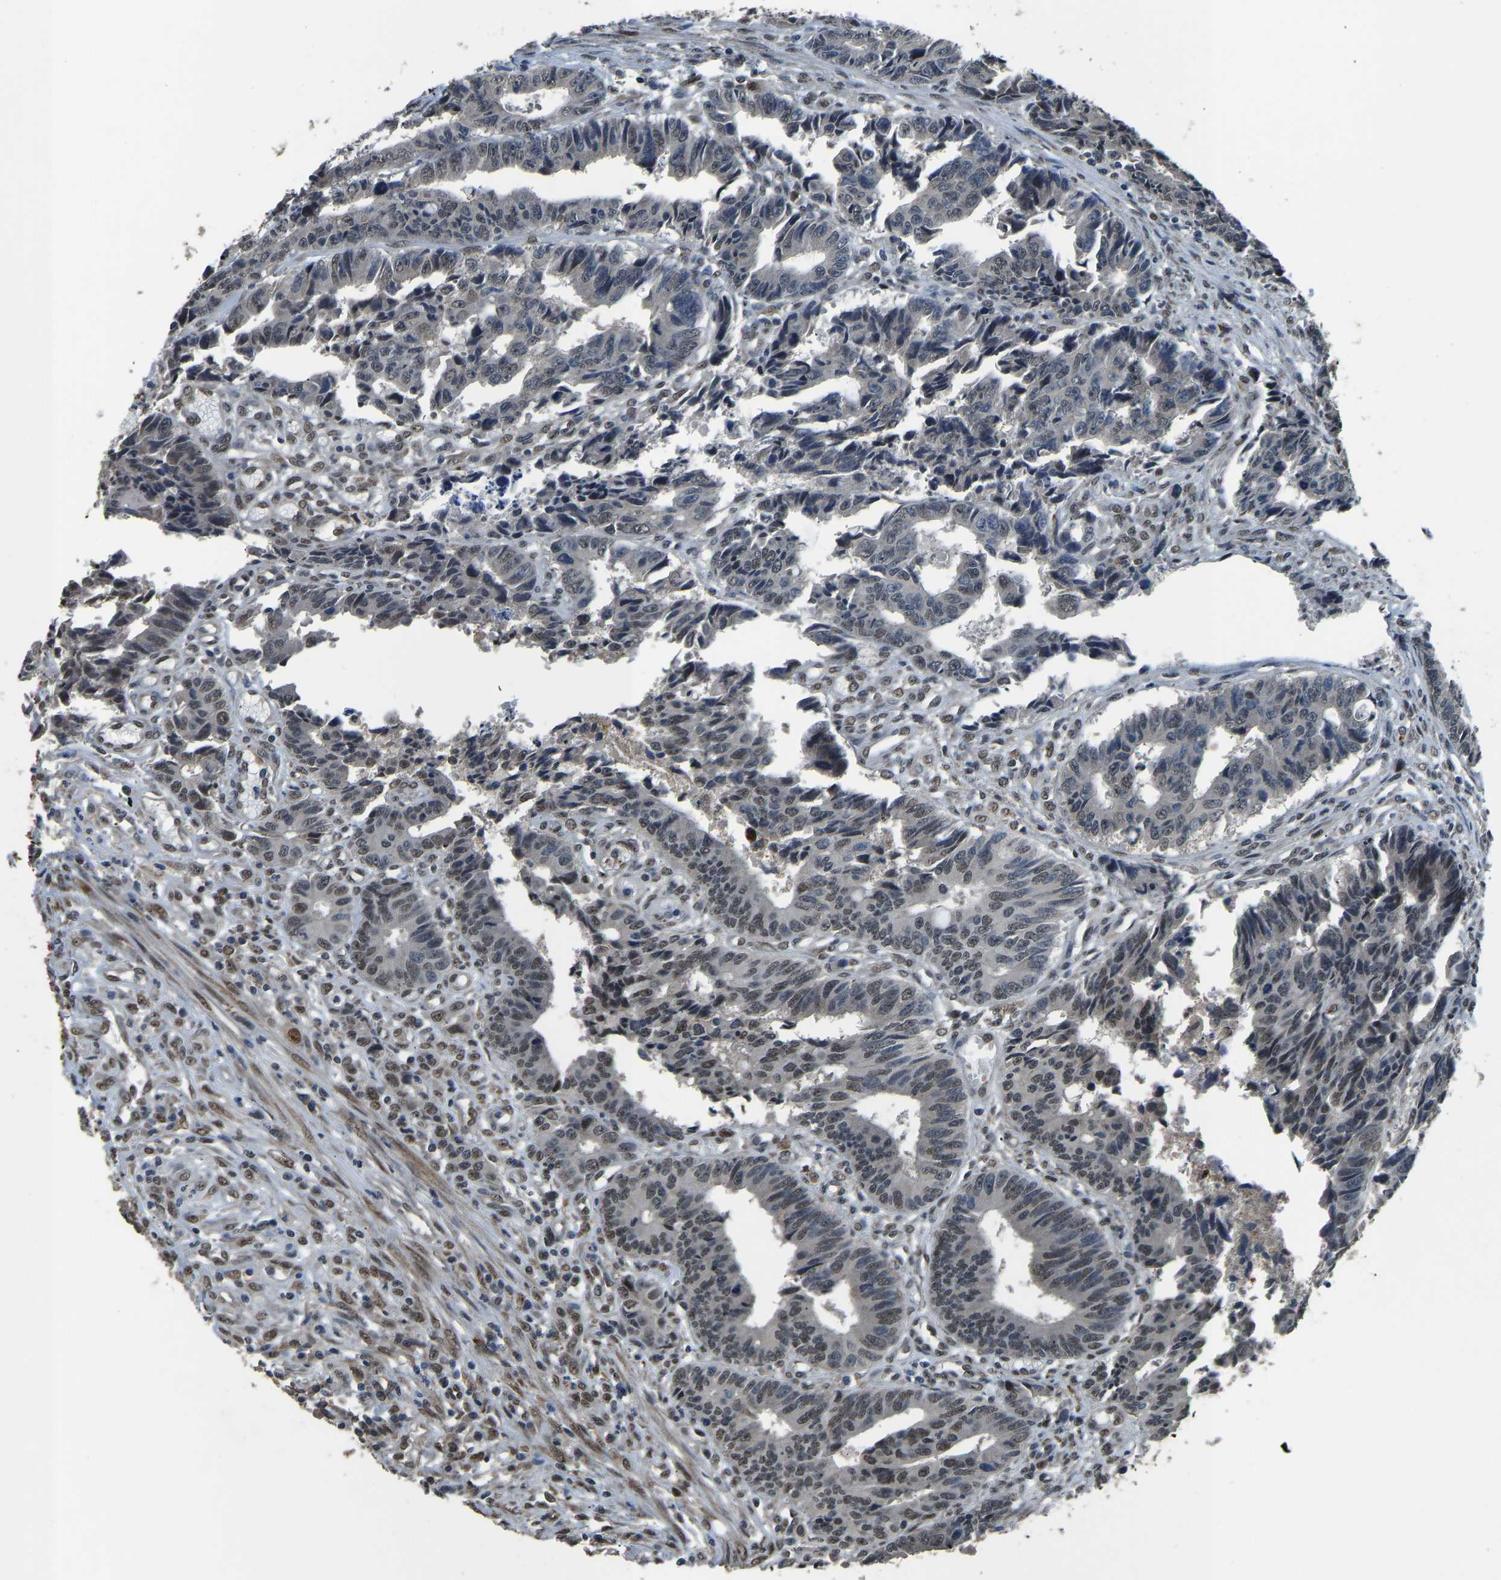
{"staining": {"intensity": "weak", "quantity": "<25%", "location": "nuclear"}, "tissue": "colorectal cancer", "cell_type": "Tumor cells", "image_type": "cancer", "snomed": [{"axis": "morphology", "description": "Adenocarcinoma, NOS"}, {"axis": "topography", "description": "Rectum"}], "caption": "Tumor cells show no significant staining in colorectal adenocarcinoma.", "gene": "FOS", "patient": {"sex": "male", "age": 84}}